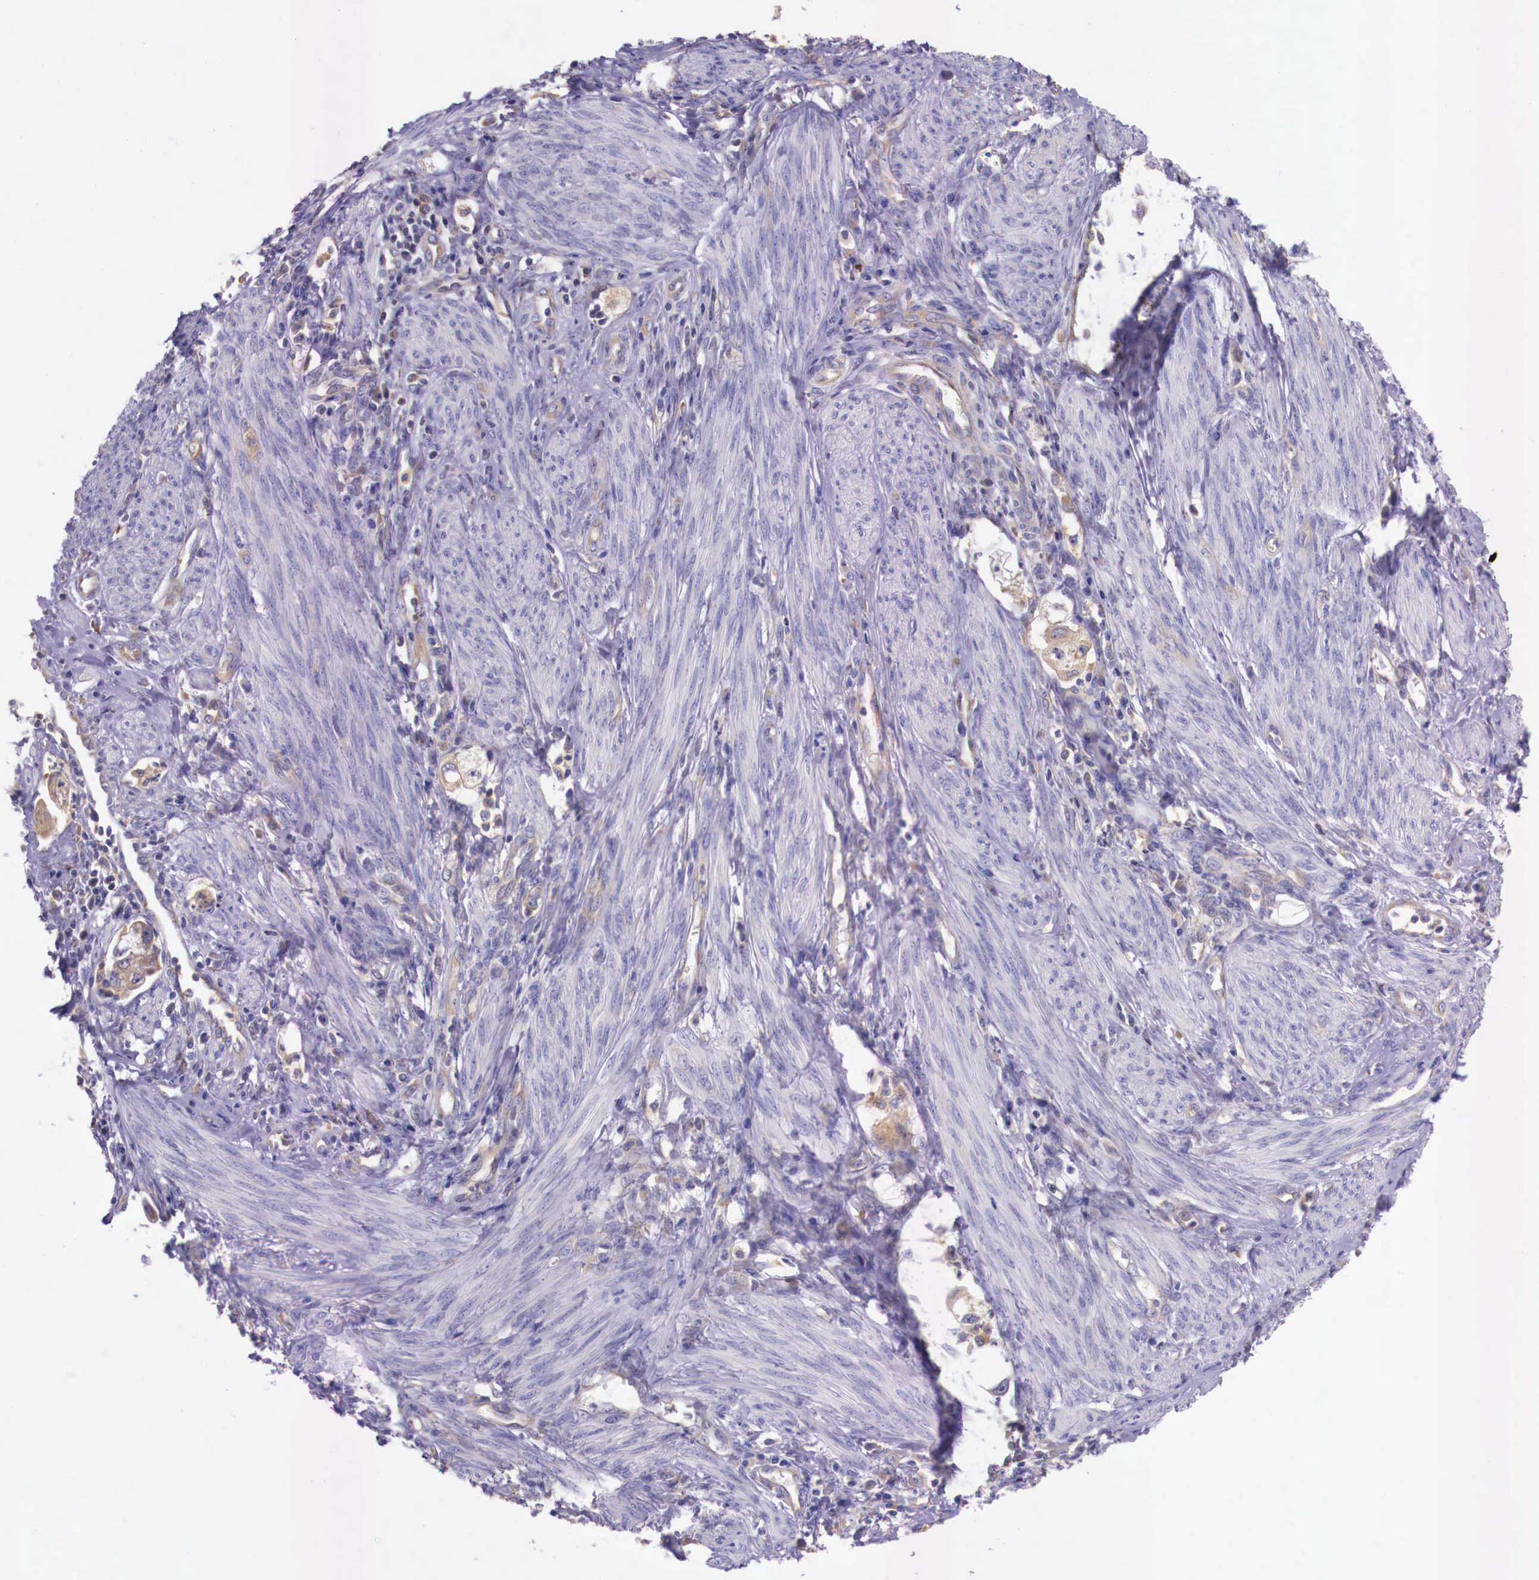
{"staining": {"intensity": "weak", "quantity": "25%-75%", "location": "cytoplasmic/membranous"}, "tissue": "endometrial cancer", "cell_type": "Tumor cells", "image_type": "cancer", "snomed": [{"axis": "morphology", "description": "Adenocarcinoma, NOS"}, {"axis": "topography", "description": "Endometrium"}], "caption": "Immunohistochemistry (IHC) micrograph of neoplastic tissue: human endometrial cancer (adenocarcinoma) stained using immunohistochemistry (IHC) demonstrates low levels of weak protein expression localized specifically in the cytoplasmic/membranous of tumor cells, appearing as a cytoplasmic/membranous brown color.", "gene": "GRIPAP1", "patient": {"sex": "female", "age": 75}}